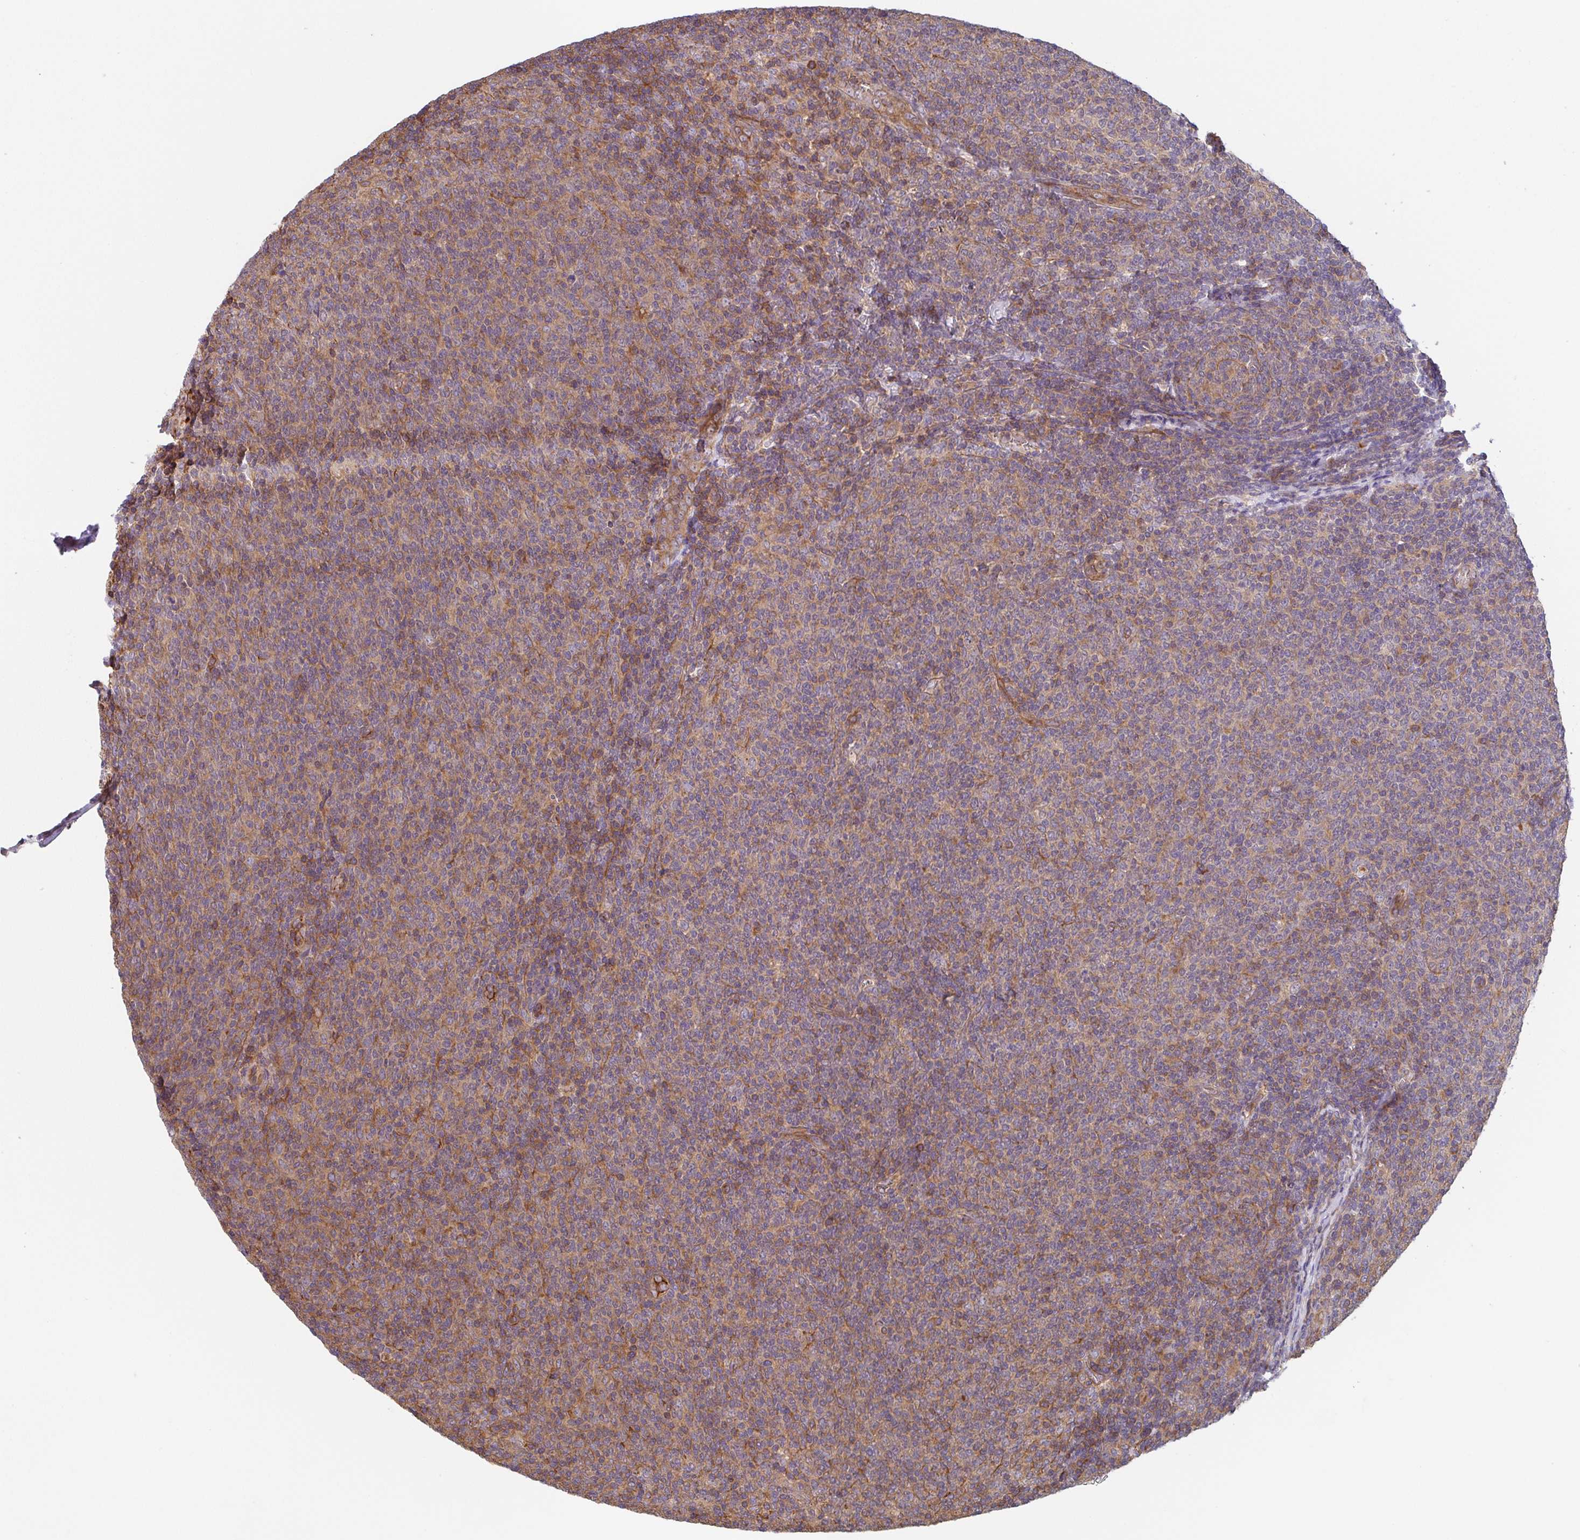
{"staining": {"intensity": "moderate", "quantity": ">75%", "location": "cytoplasmic/membranous"}, "tissue": "lymphoma", "cell_type": "Tumor cells", "image_type": "cancer", "snomed": [{"axis": "morphology", "description": "Malignant lymphoma, non-Hodgkin's type, Low grade"}, {"axis": "topography", "description": "Lymph node"}], "caption": "Immunohistochemical staining of human malignant lymphoma, non-Hodgkin's type (low-grade) reveals medium levels of moderate cytoplasmic/membranous expression in approximately >75% of tumor cells.", "gene": "TMEM229A", "patient": {"sex": "male", "age": 52}}